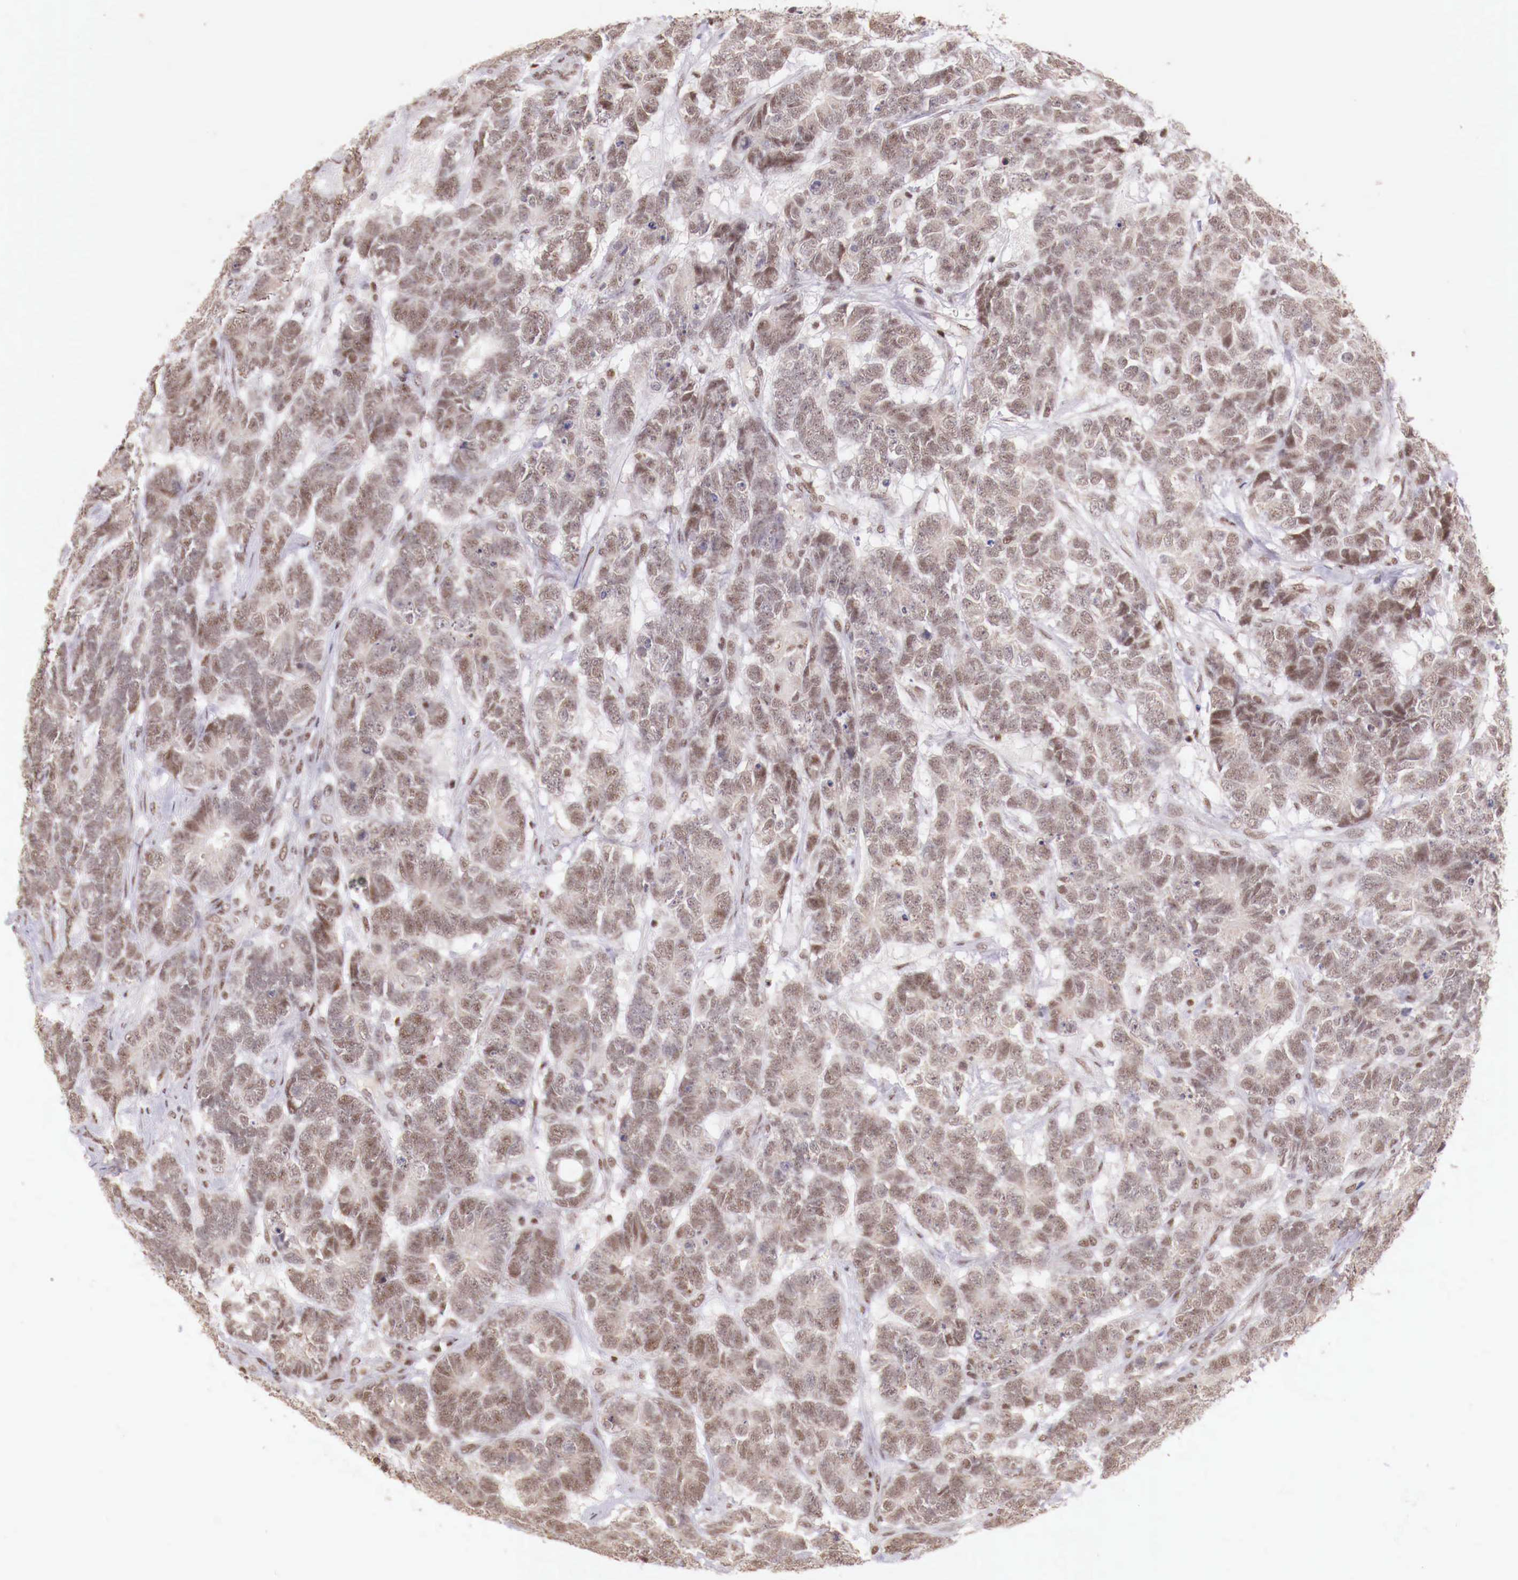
{"staining": {"intensity": "weak", "quantity": "25%-75%", "location": "nuclear"}, "tissue": "testis cancer", "cell_type": "Tumor cells", "image_type": "cancer", "snomed": [{"axis": "morphology", "description": "Carcinoma, Embryonal, NOS"}, {"axis": "topography", "description": "Testis"}], "caption": "Embryonal carcinoma (testis) stained with immunohistochemistry reveals weak nuclear staining in about 25%-75% of tumor cells.", "gene": "SP1", "patient": {"sex": "male", "age": 26}}